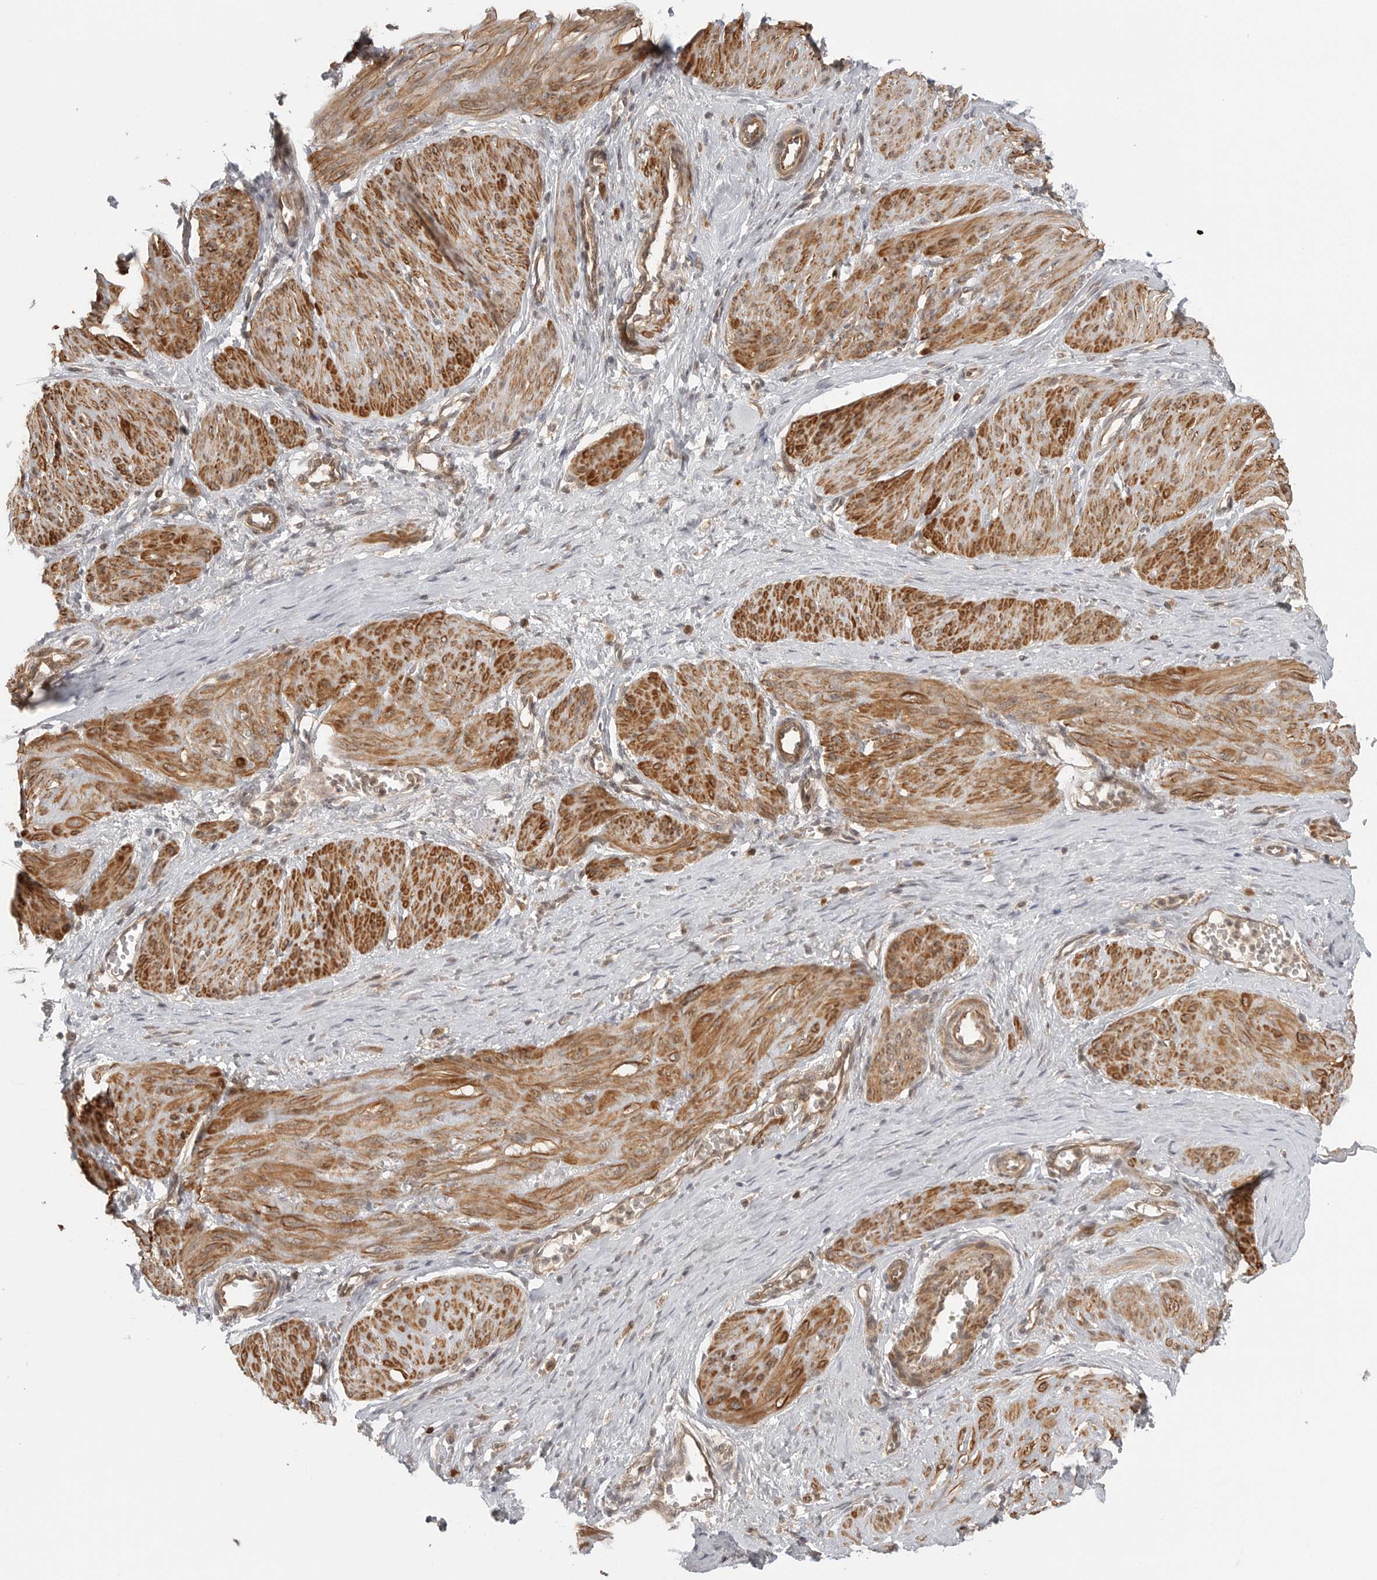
{"staining": {"intensity": "moderate", "quantity": ">75%", "location": "cytoplasmic/membranous"}, "tissue": "smooth muscle", "cell_type": "Smooth muscle cells", "image_type": "normal", "snomed": [{"axis": "morphology", "description": "Normal tissue, NOS"}, {"axis": "topography", "description": "Endometrium"}], "caption": "Protein expression by immunohistochemistry shows moderate cytoplasmic/membranous staining in about >75% of smooth muscle cells in normal smooth muscle. The staining was performed using DAB (3,3'-diaminobenzidine) to visualize the protein expression in brown, while the nuclei were stained in blue with hematoxylin (Magnification: 20x).", "gene": "CCPG1", "patient": {"sex": "female", "age": 33}}